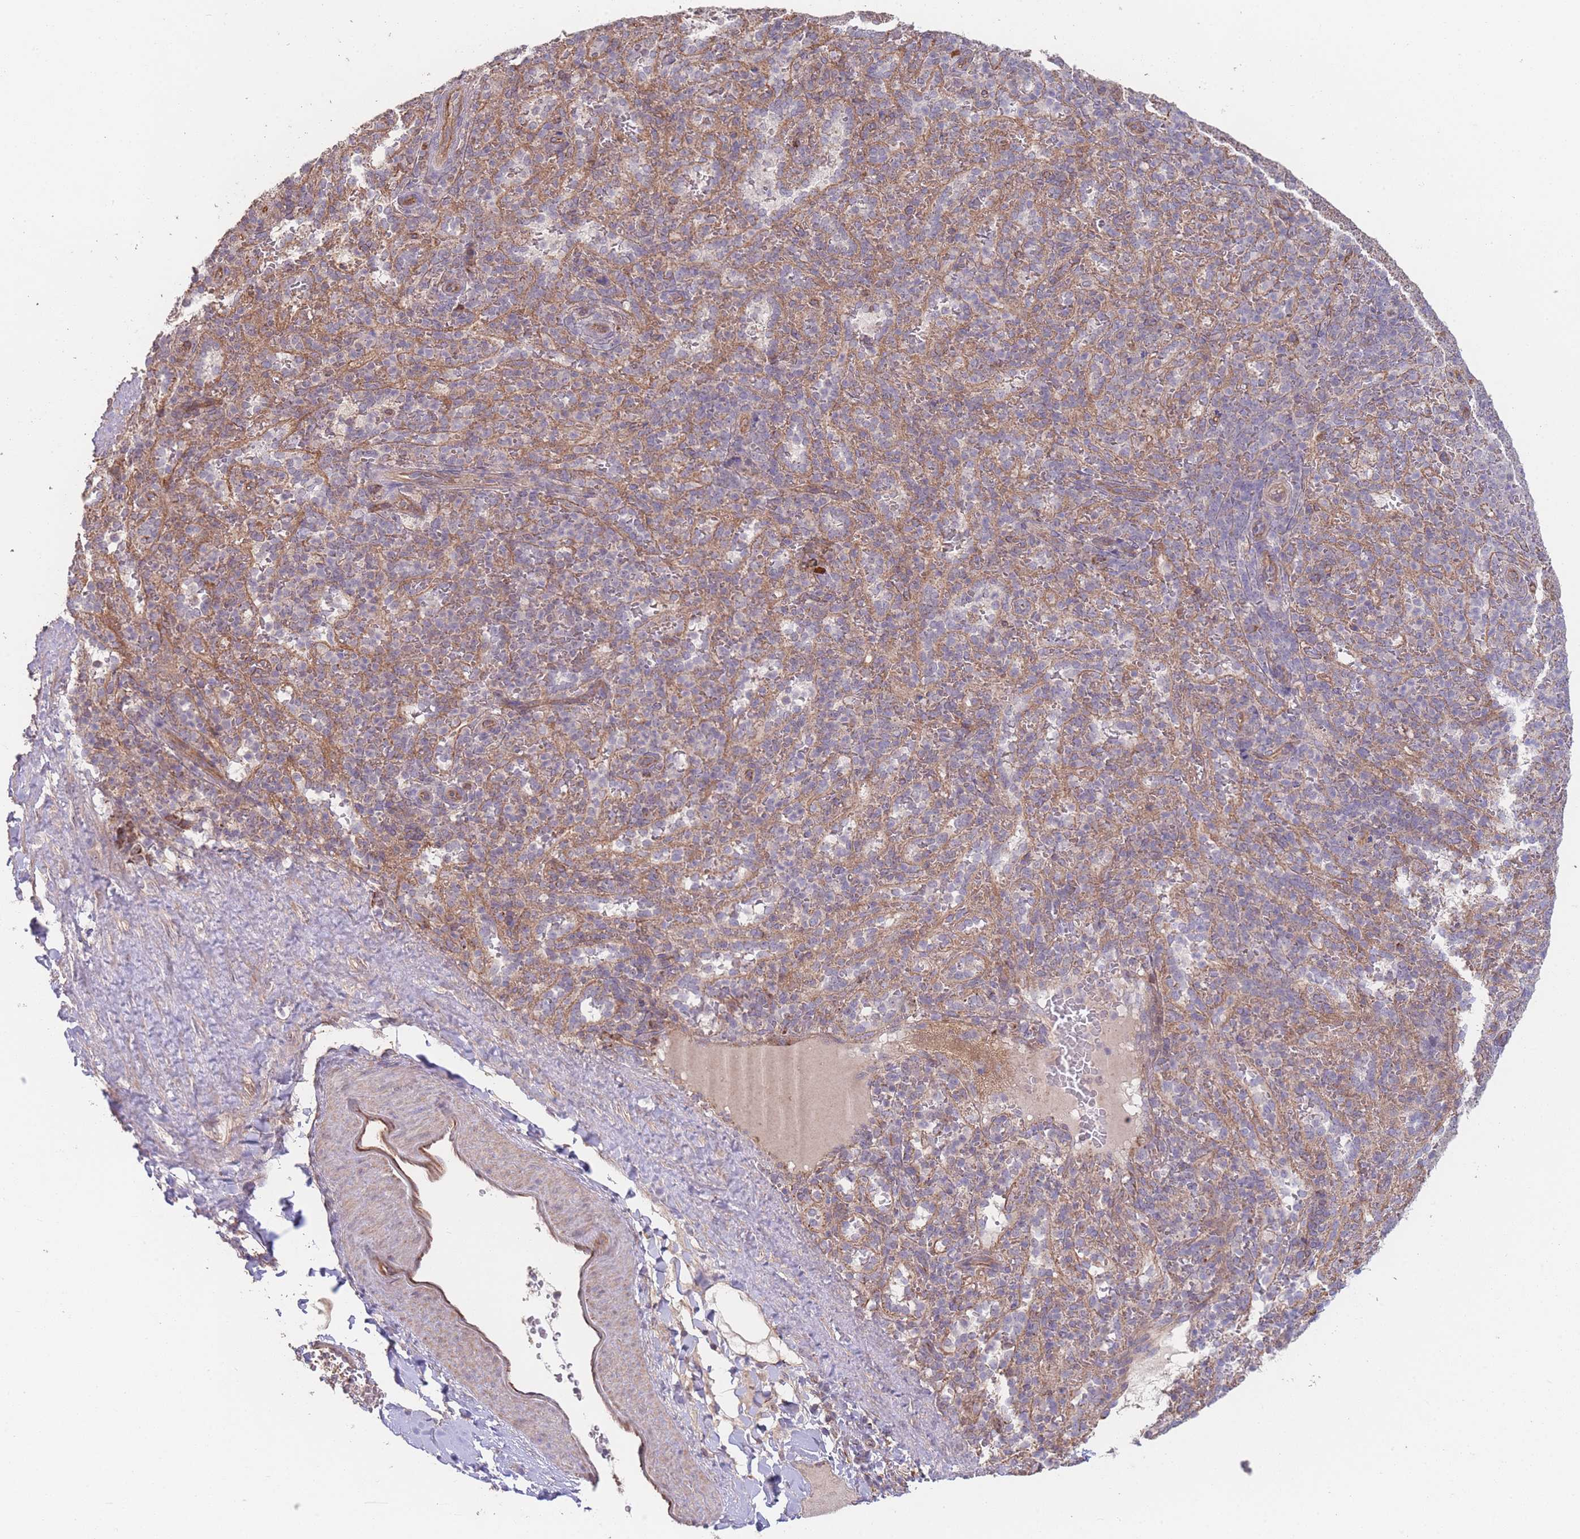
{"staining": {"intensity": "weak", "quantity": "<25%", "location": "cytoplasmic/membranous"}, "tissue": "spleen", "cell_type": "Cells in red pulp", "image_type": "normal", "snomed": [{"axis": "morphology", "description": "Normal tissue, NOS"}, {"axis": "topography", "description": "Spleen"}], "caption": "The IHC micrograph has no significant positivity in cells in red pulp of spleen.", "gene": "PXMP4", "patient": {"sex": "female", "age": 21}}